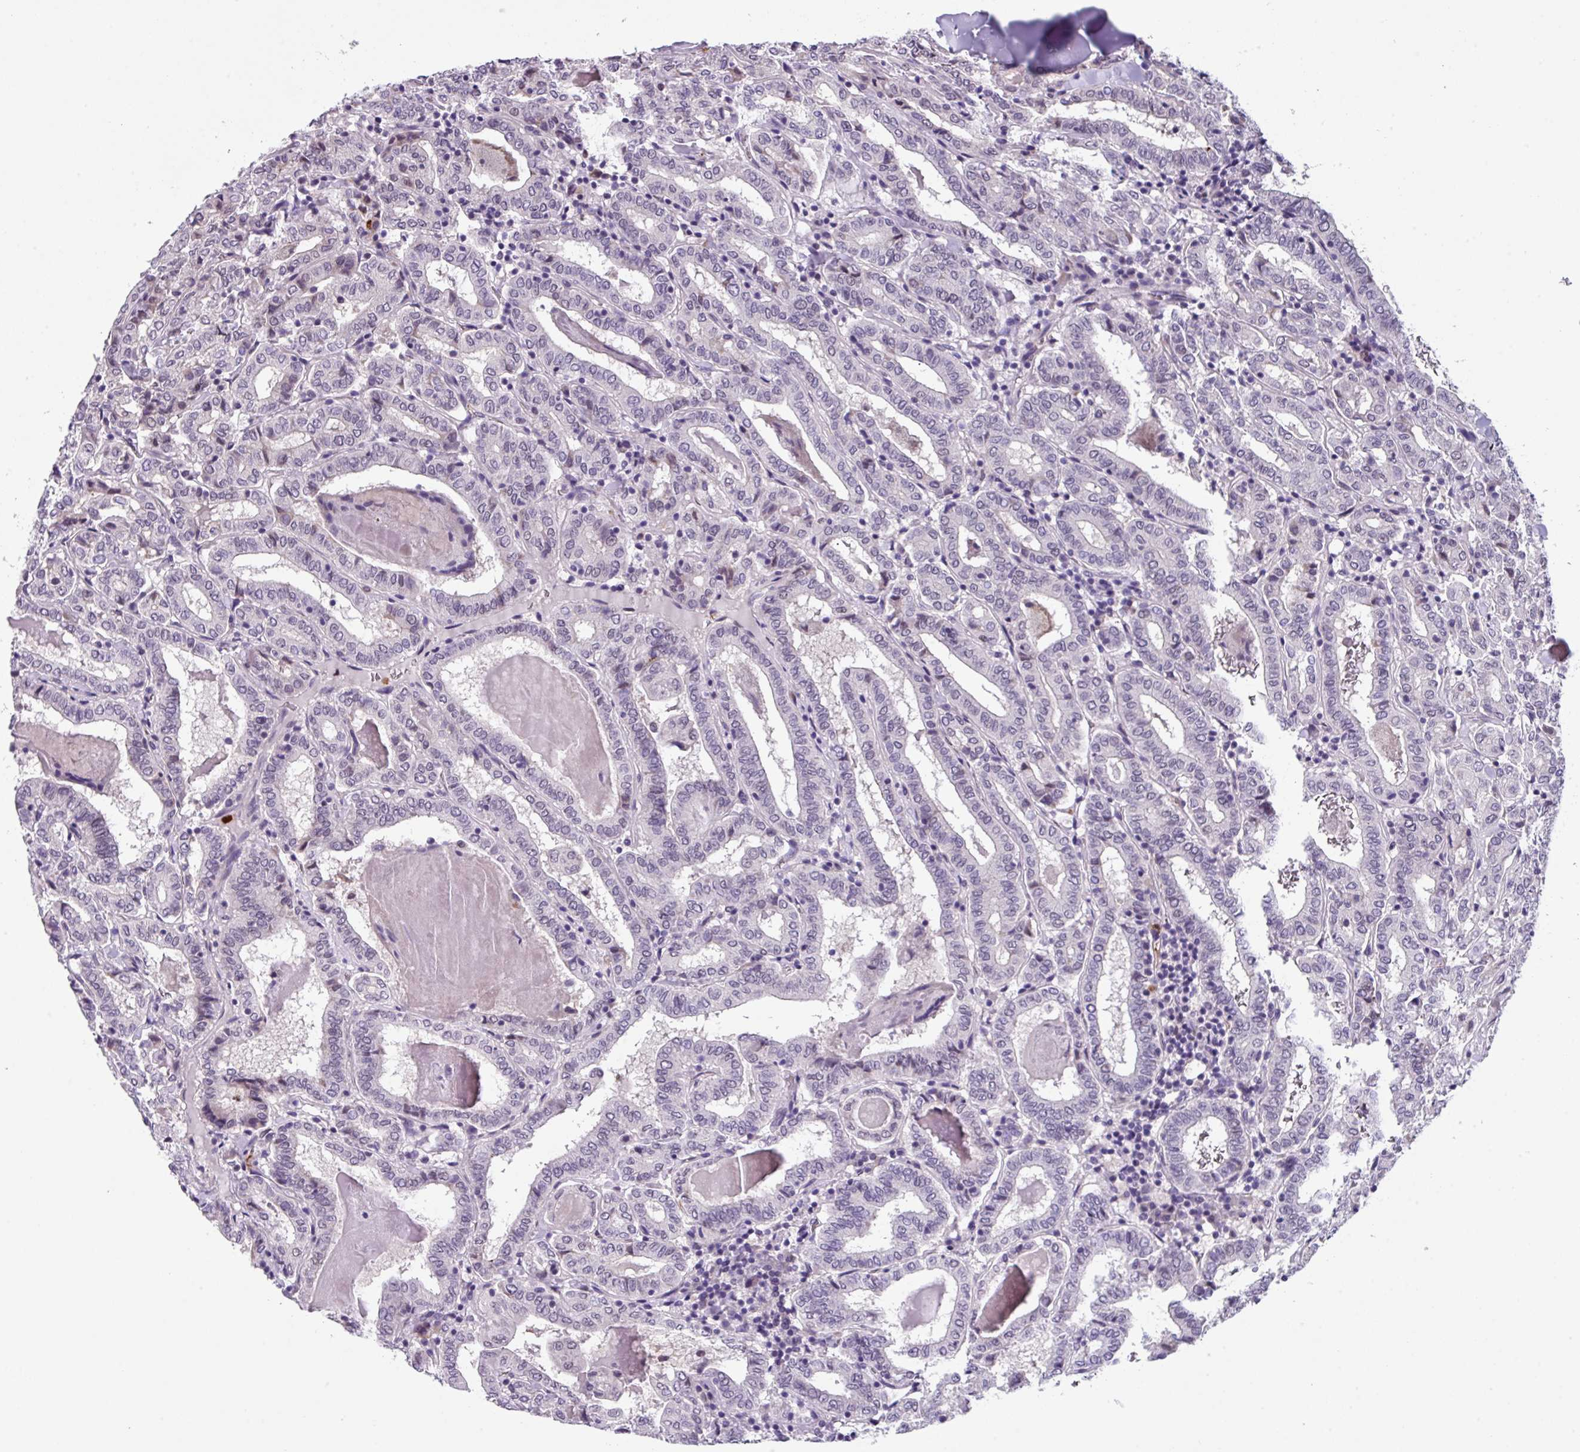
{"staining": {"intensity": "negative", "quantity": "none", "location": "none"}, "tissue": "thyroid cancer", "cell_type": "Tumor cells", "image_type": "cancer", "snomed": [{"axis": "morphology", "description": "Papillary adenocarcinoma, NOS"}, {"axis": "topography", "description": "Thyroid gland"}], "caption": "Immunohistochemical staining of human thyroid cancer (papillary adenocarcinoma) exhibits no significant staining in tumor cells.", "gene": "ZFP3", "patient": {"sex": "female", "age": 72}}